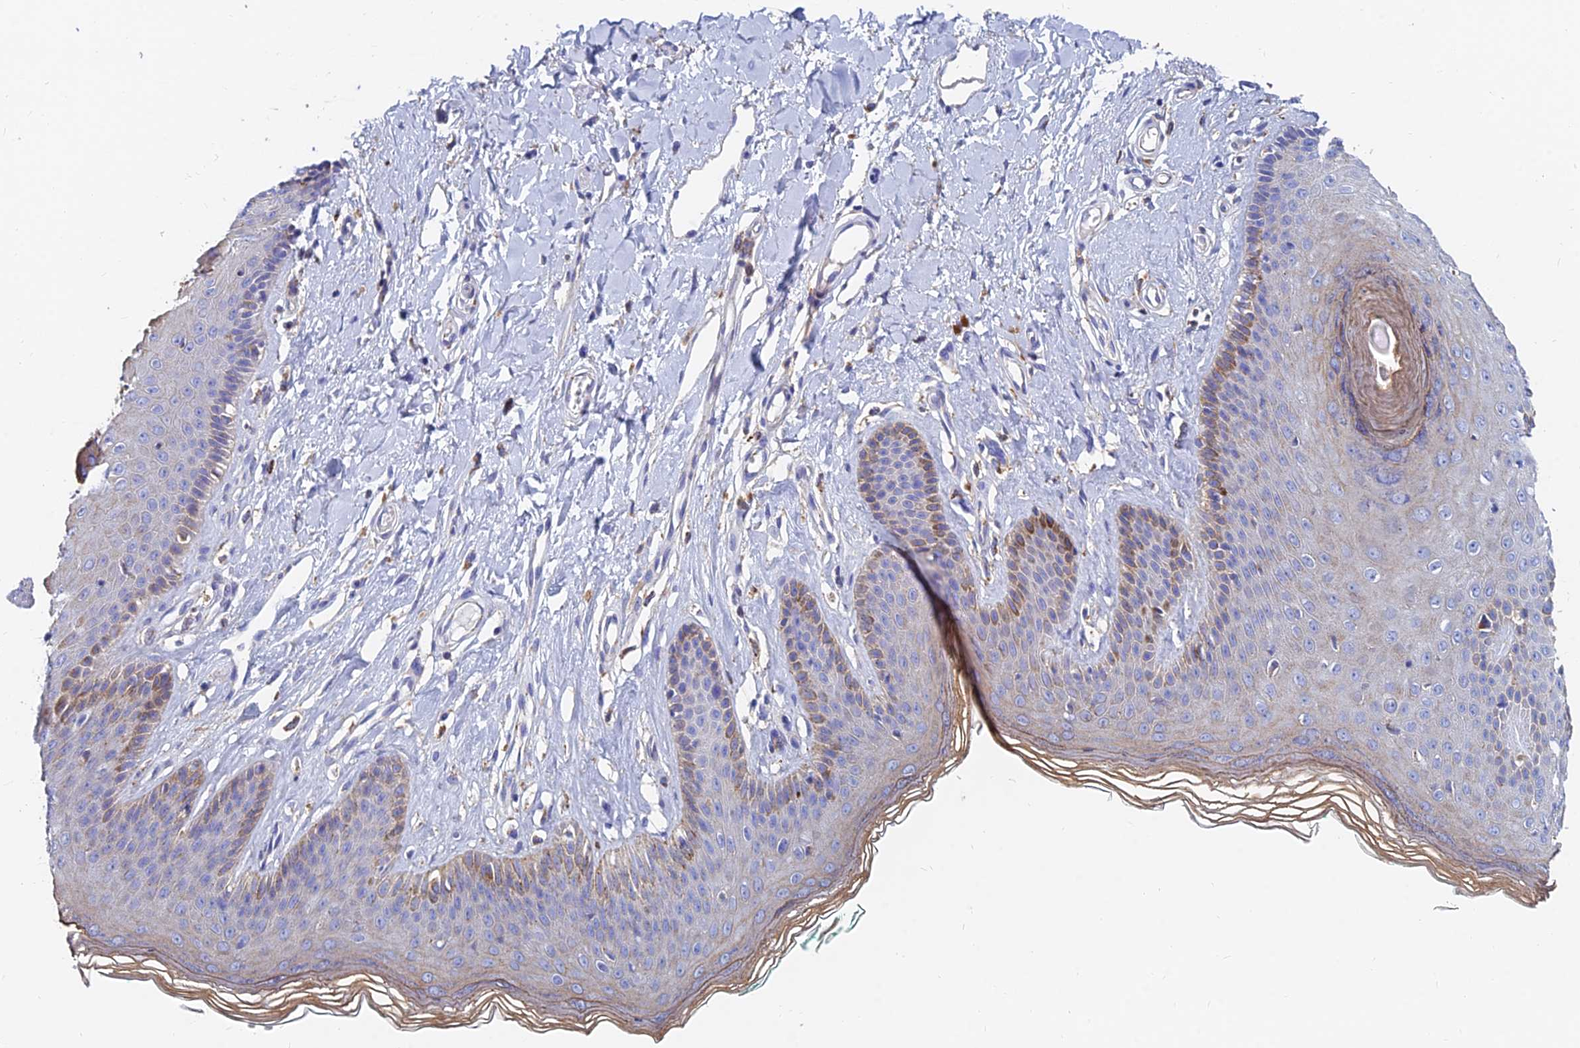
{"staining": {"intensity": "moderate", "quantity": "<25%", "location": "cytoplasmic/membranous"}, "tissue": "skin", "cell_type": "Epidermal cells", "image_type": "normal", "snomed": [{"axis": "morphology", "description": "Normal tissue, NOS"}, {"axis": "morphology", "description": "Squamous cell carcinoma, NOS"}, {"axis": "topography", "description": "Vulva"}], "caption": "Protein expression analysis of benign skin displays moderate cytoplasmic/membranous positivity in about <25% of epidermal cells.", "gene": "SPNS1", "patient": {"sex": "female", "age": 85}}